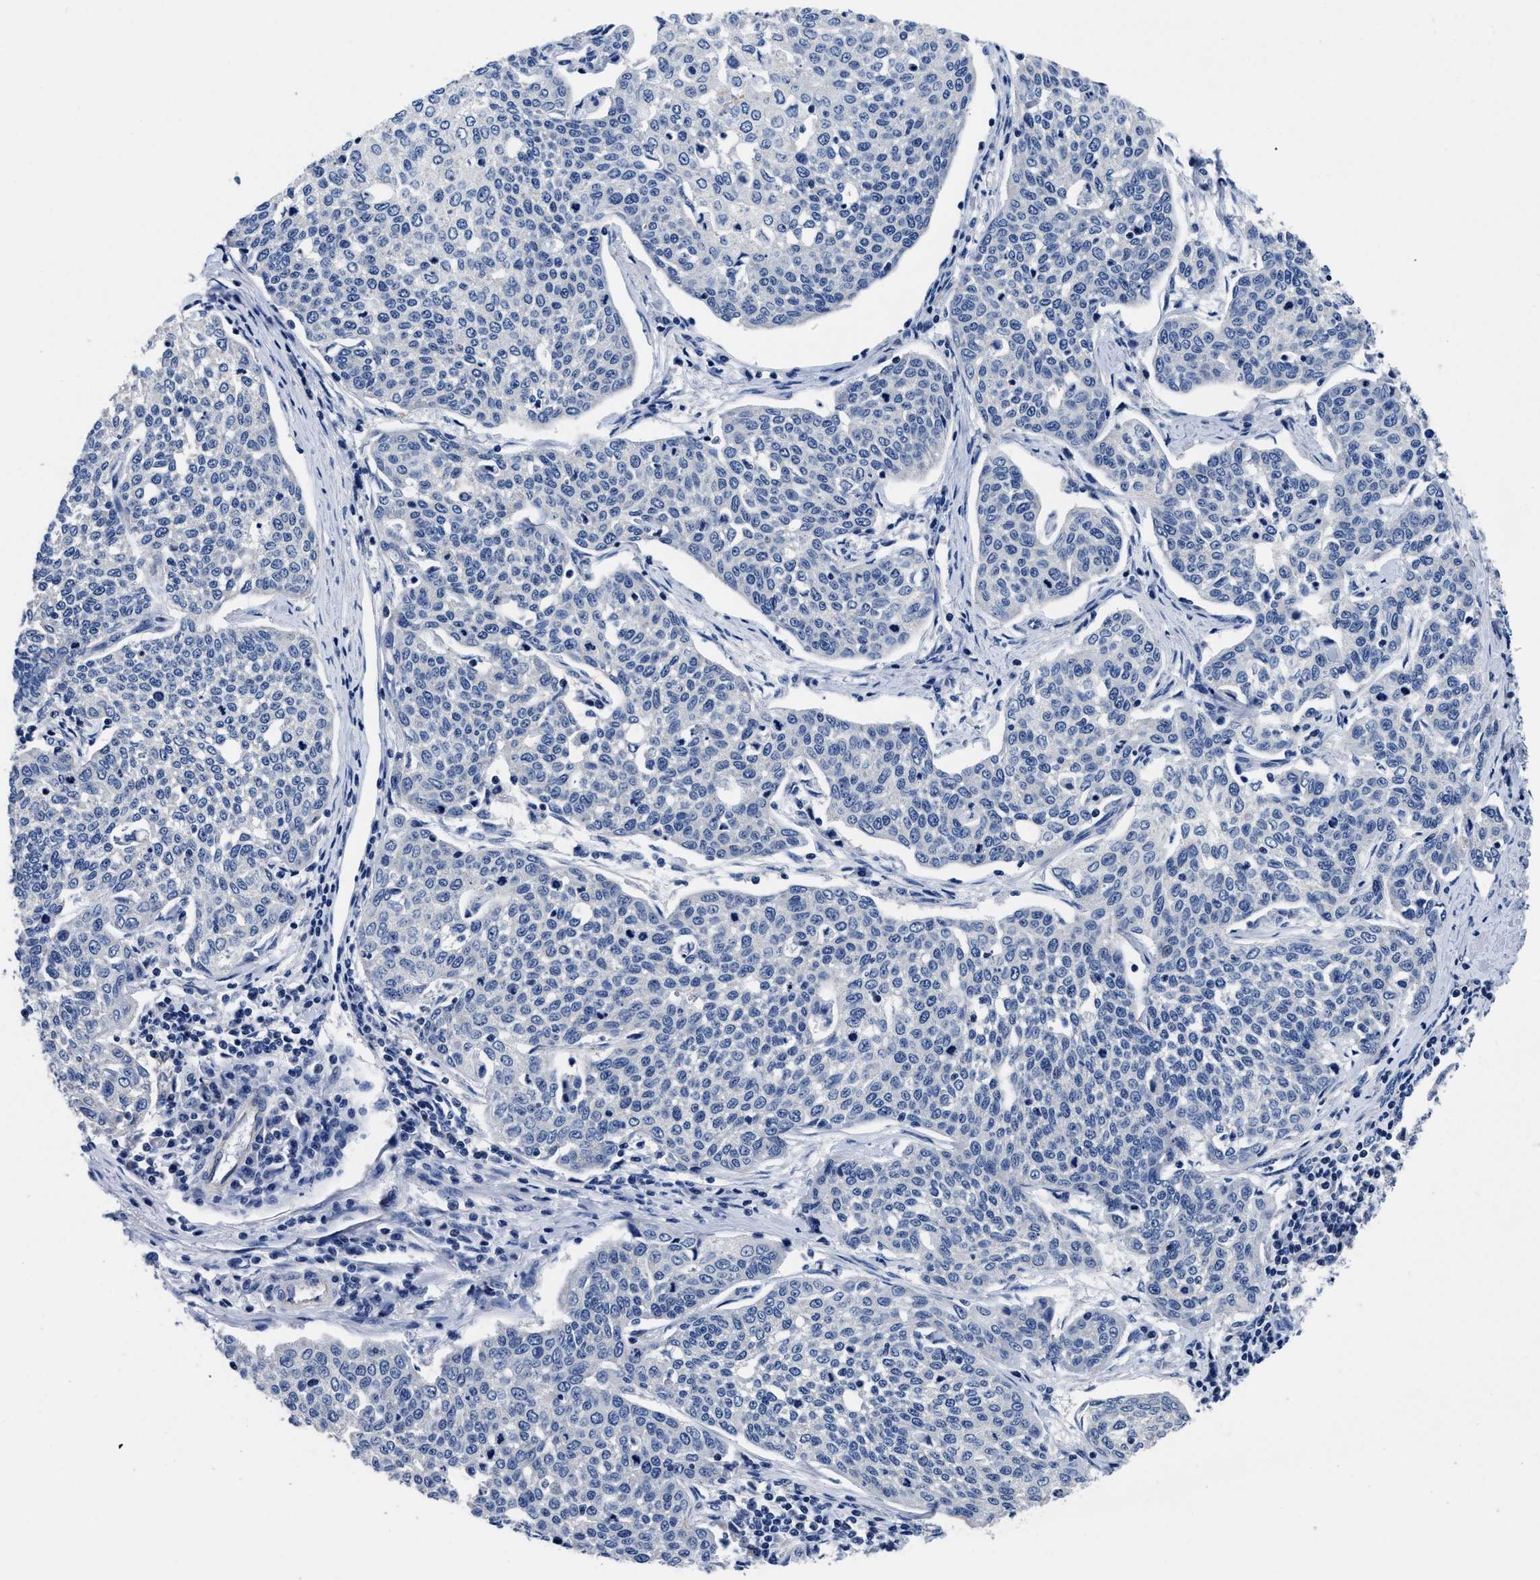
{"staining": {"intensity": "negative", "quantity": "none", "location": "none"}, "tissue": "cervical cancer", "cell_type": "Tumor cells", "image_type": "cancer", "snomed": [{"axis": "morphology", "description": "Squamous cell carcinoma, NOS"}, {"axis": "topography", "description": "Cervix"}], "caption": "DAB (3,3'-diaminobenzidine) immunohistochemical staining of cervical cancer exhibits no significant expression in tumor cells. Nuclei are stained in blue.", "gene": "SLC35F1", "patient": {"sex": "female", "age": 34}}